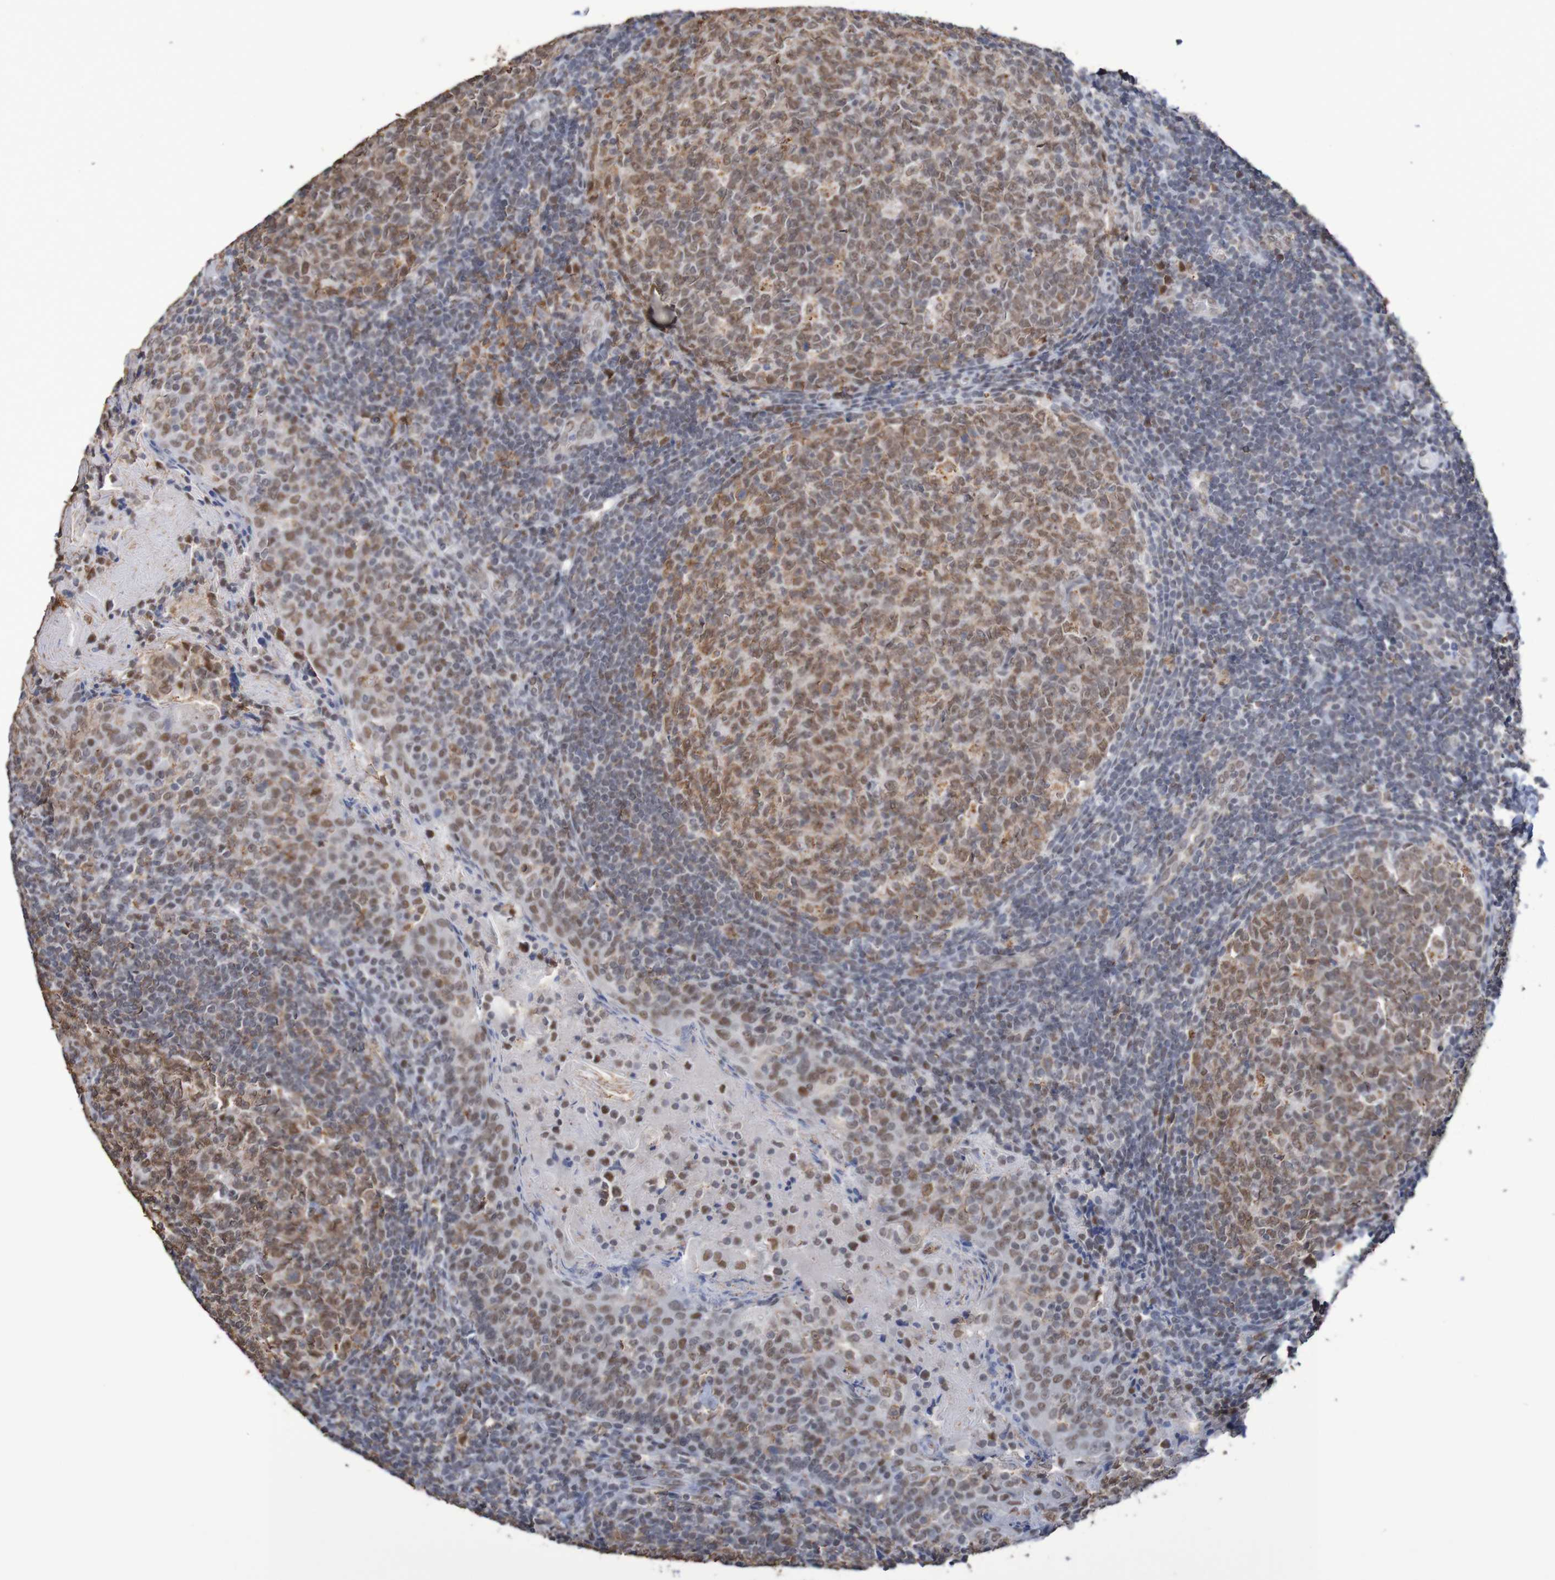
{"staining": {"intensity": "weak", "quantity": ">75%", "location": "nuclear"}, "tissue": "tonsil", "cell_type": "Germinal center cells", "image_type": "normal", "snomed": [{"axis": "morphology", "description": "Normal tissue, NOS"}, {"axis": "topography", "description": "Tonsil"}], "caption": "Immunohistochemical staining of benign human tonsil demonstrates low levels of weak nuclear expression in approximately >75% of germinal center cells. (IHC, brightfield microscopy, high magnification).", "gene": "MRTFB", "patient": {"sex": "female", "age": 19}}